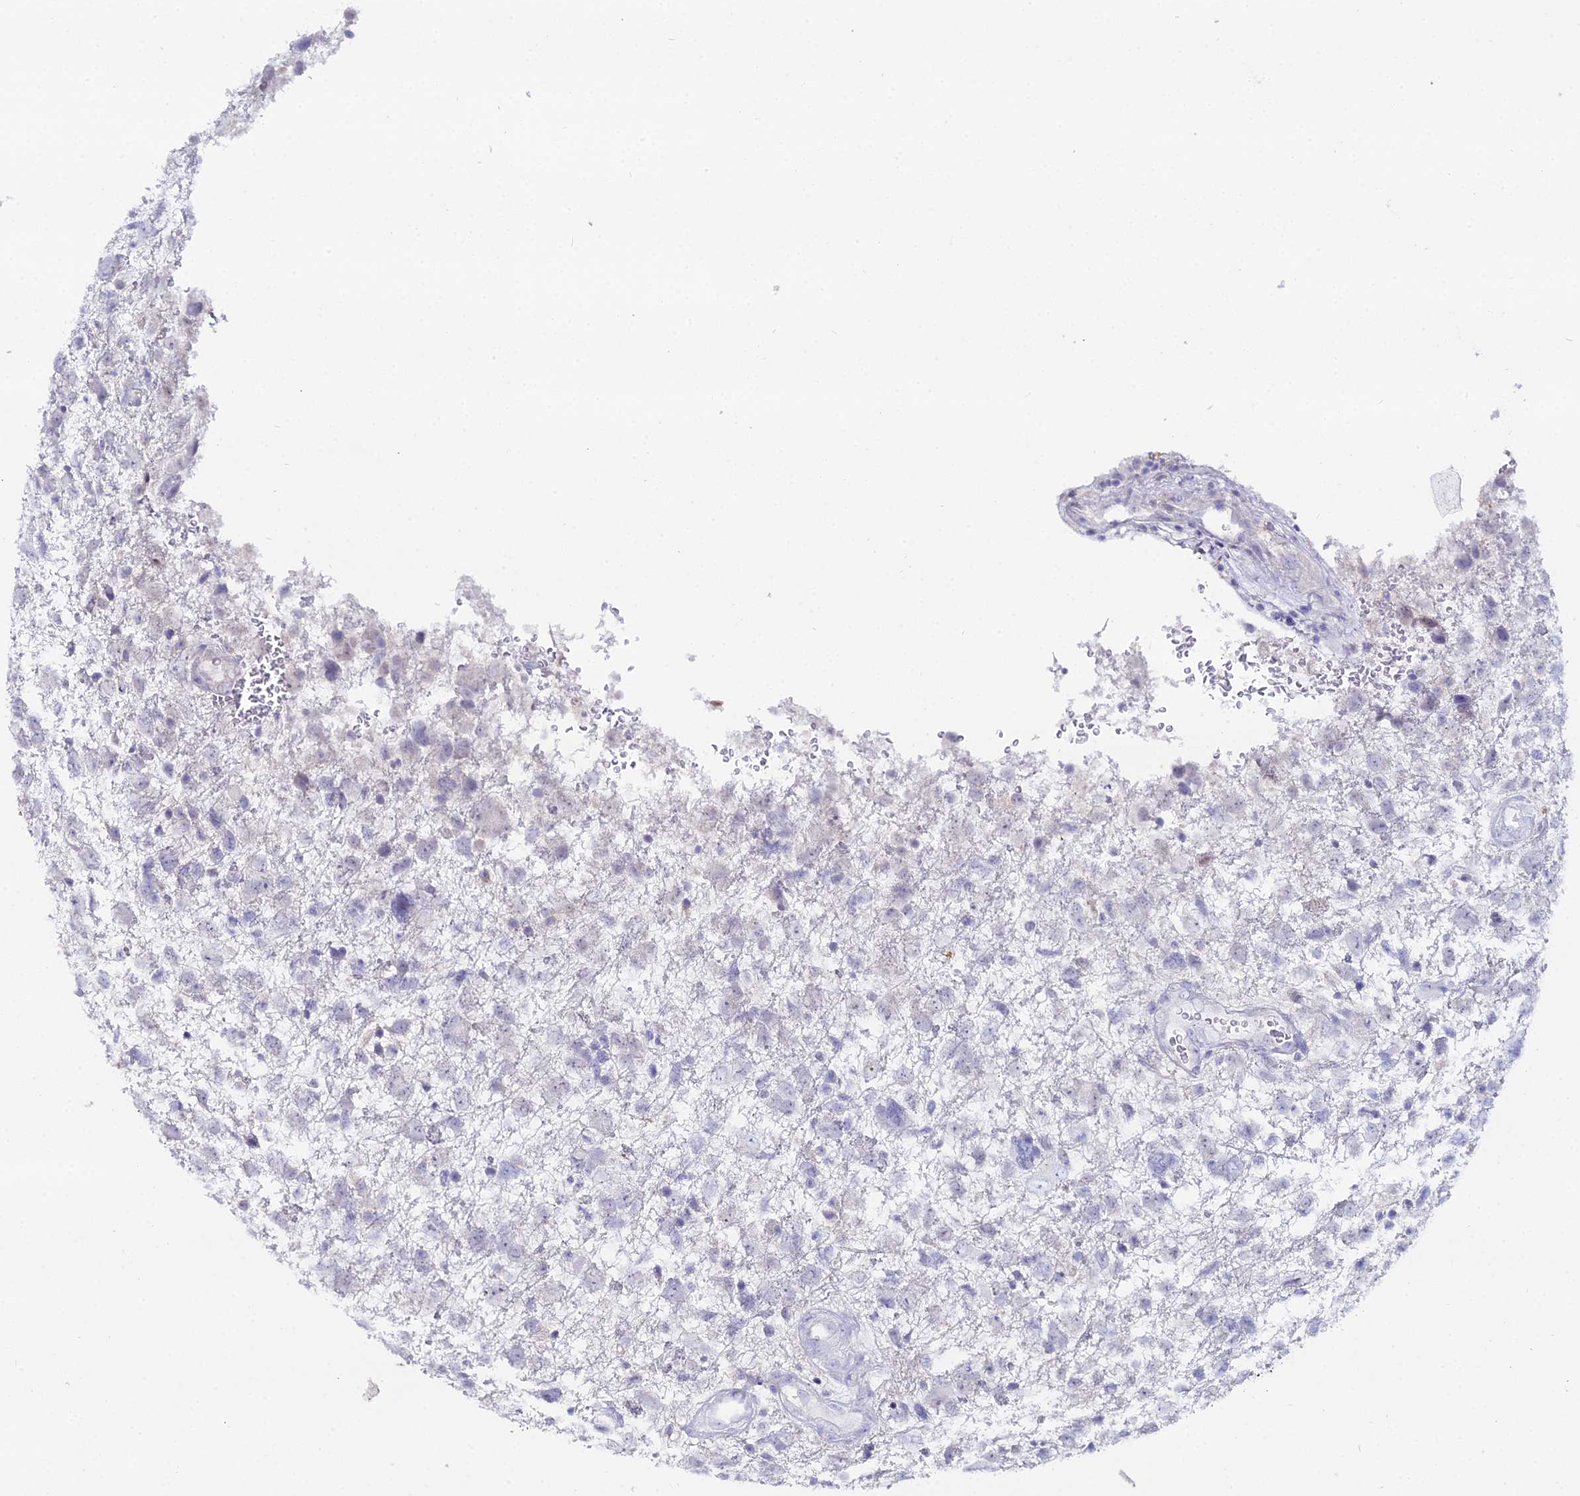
{"staining": {"intensity": "negative", "quantity": "none", "location": "none"}, "tissue": "glioma", "cell_type": "Tumor cells", "image_type": "cancer", "snomed": [{"axis": "morphology", "description": "Glioma, malignant, High grade"}, {"axis": "topography", "description": "Brain"}], "caption": "Glioma was stained to show a protein in brown. There is no significant positivity in tumor cells. Brightfield microscopy of immunohistochemistry (IHC) stained with DAB (brown) and hematoxylin (blue), captured at high magnification.", "gene": "DHX34", "patient": {"sex": "male", "age": 61}}